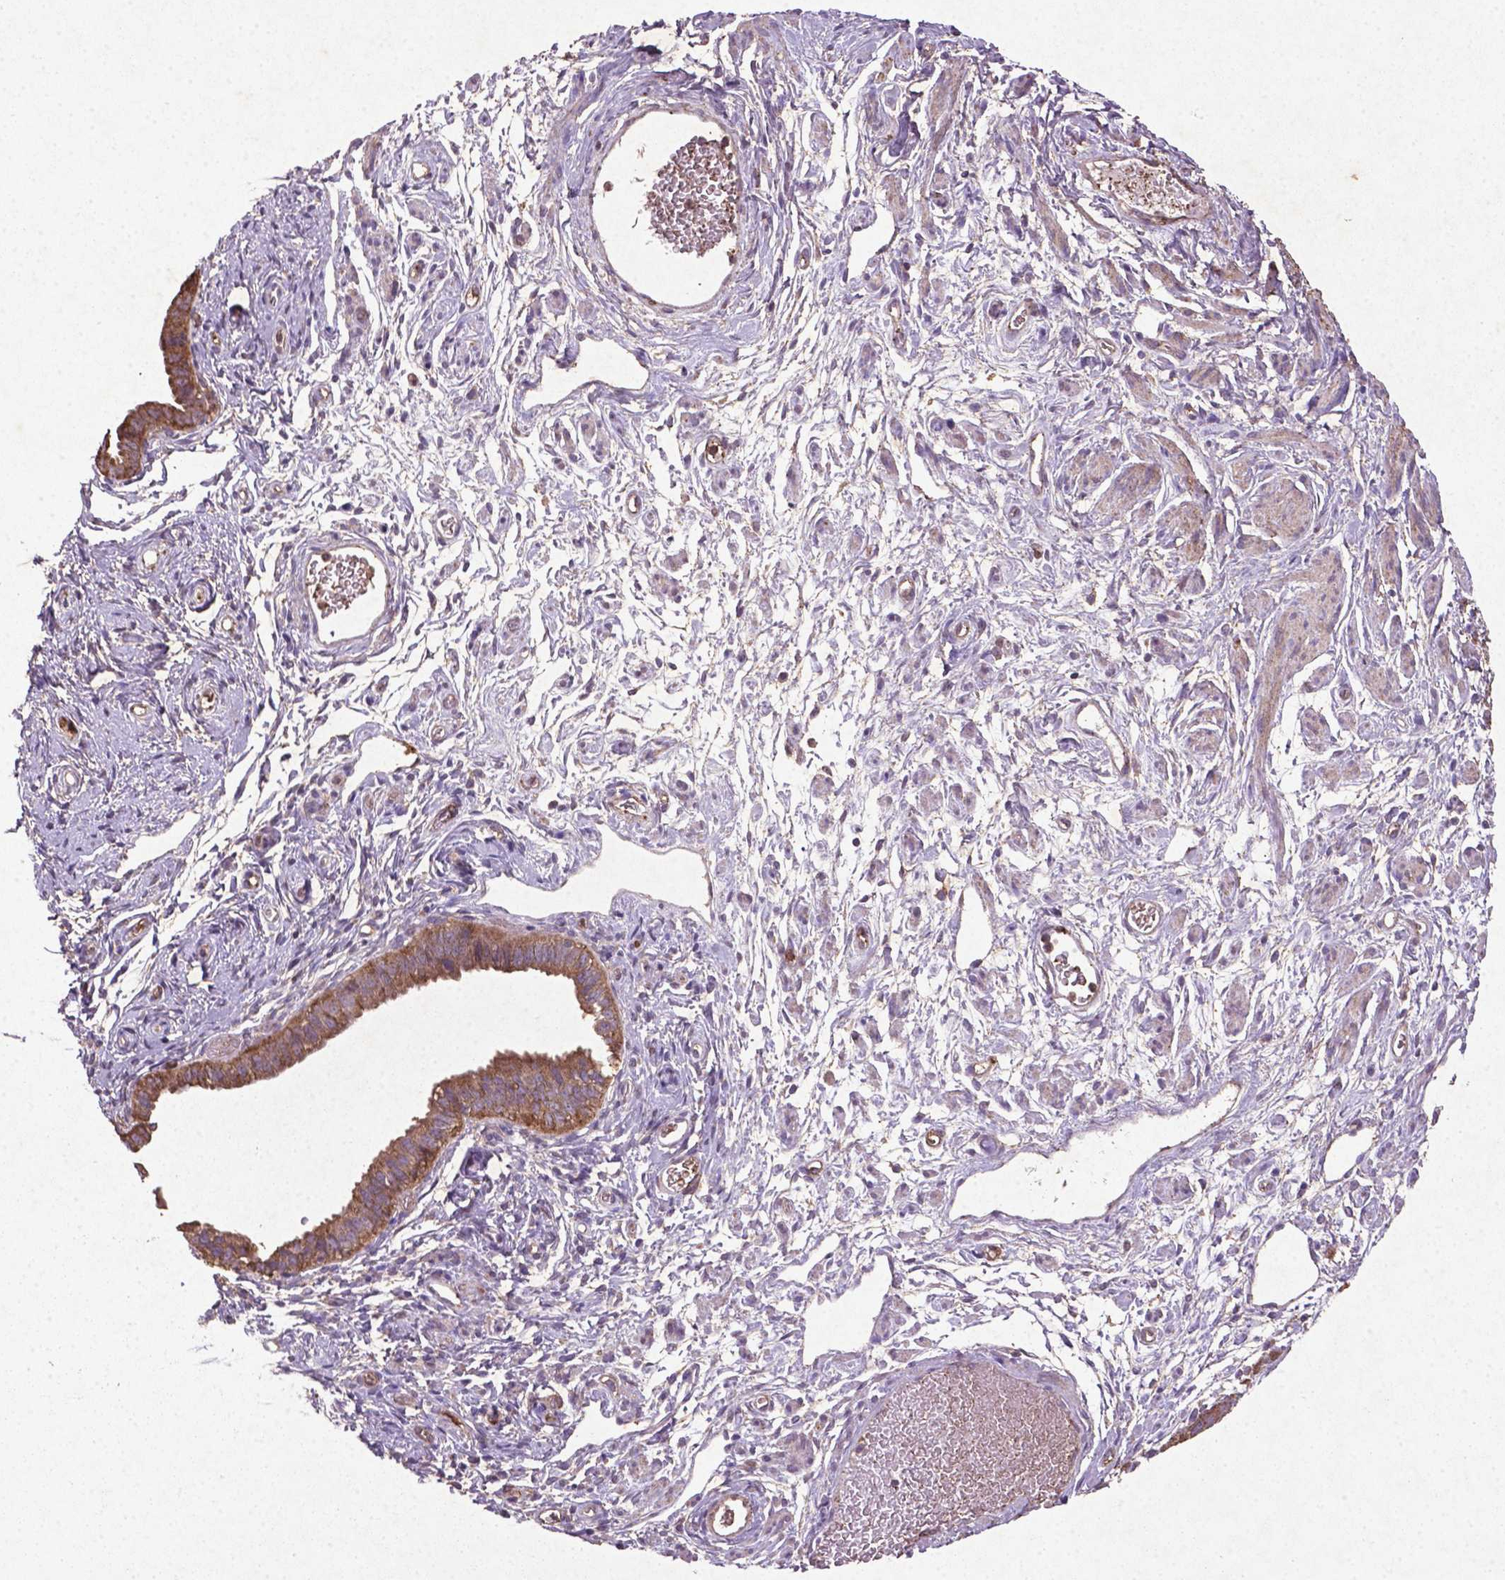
{"staining": {"intensity": "moderate", "quantity": "25%-75%", "location": "cytoplasmic/membranous"}, "tissue": "ovarian cancer", "cell_type": "Tumor cells", "image_type": "cancer", "snomed": [{"axis": "morphology", "description": "Carcinoma, endometroid"}, {"axis": "topography", "description": "Ovary"}], "caption": "Human ovarian cancer stained for a protein (brown) reveals moderate cytoplasmic/membranous positive expression in about 25%-75% of tumor cells.", "gene": "MTOR", "patient": {"sex": "female", "age": 85}}